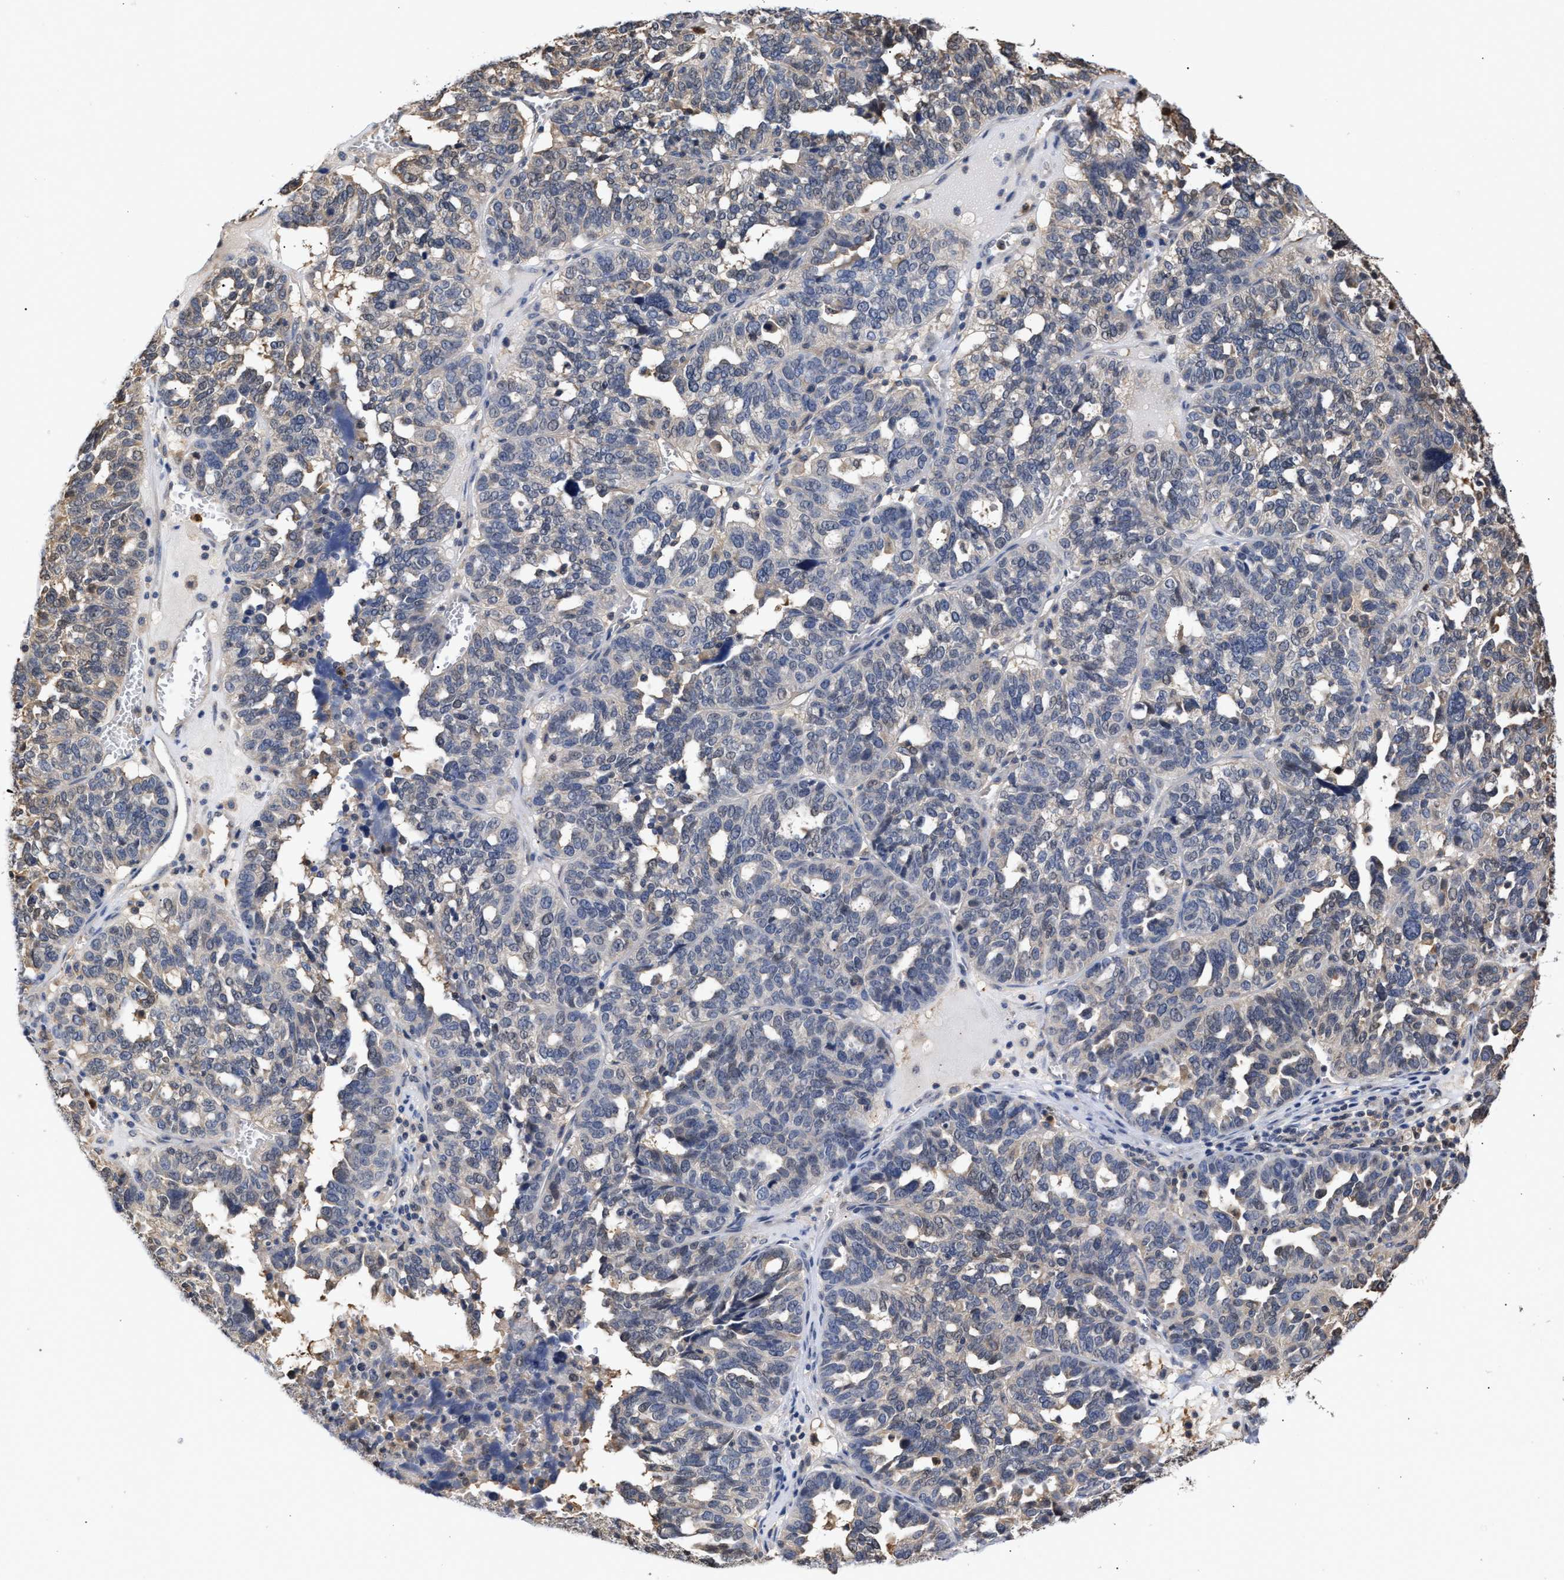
{"staining": {"intensity": "negative", "quantity": "none", "location": "none"}, "tissue": "ovarian cancer", "cell_type": "Tumor cells", "image_type": "cancer", "snomed": [{"axis": "morphology", "description": "Cystadenocarcinoma, serous, NOS"}, {"axis": "topography", "description": "Ovary"}], "caption": "DAB (3,3'-diaminobenzidine) immunohistochemical staining of serous cystadenocarcinoma (ovarian) shows no significant staining in tumor cells. (Stains: DAB (3,3'-diaminobenzidine) IHC with hematoxylin counter stain, Microscopy: brightfield microscopy at high magnification).", "gene": "KLHDC1", "patient": {"sex": "female", "age": 59}}